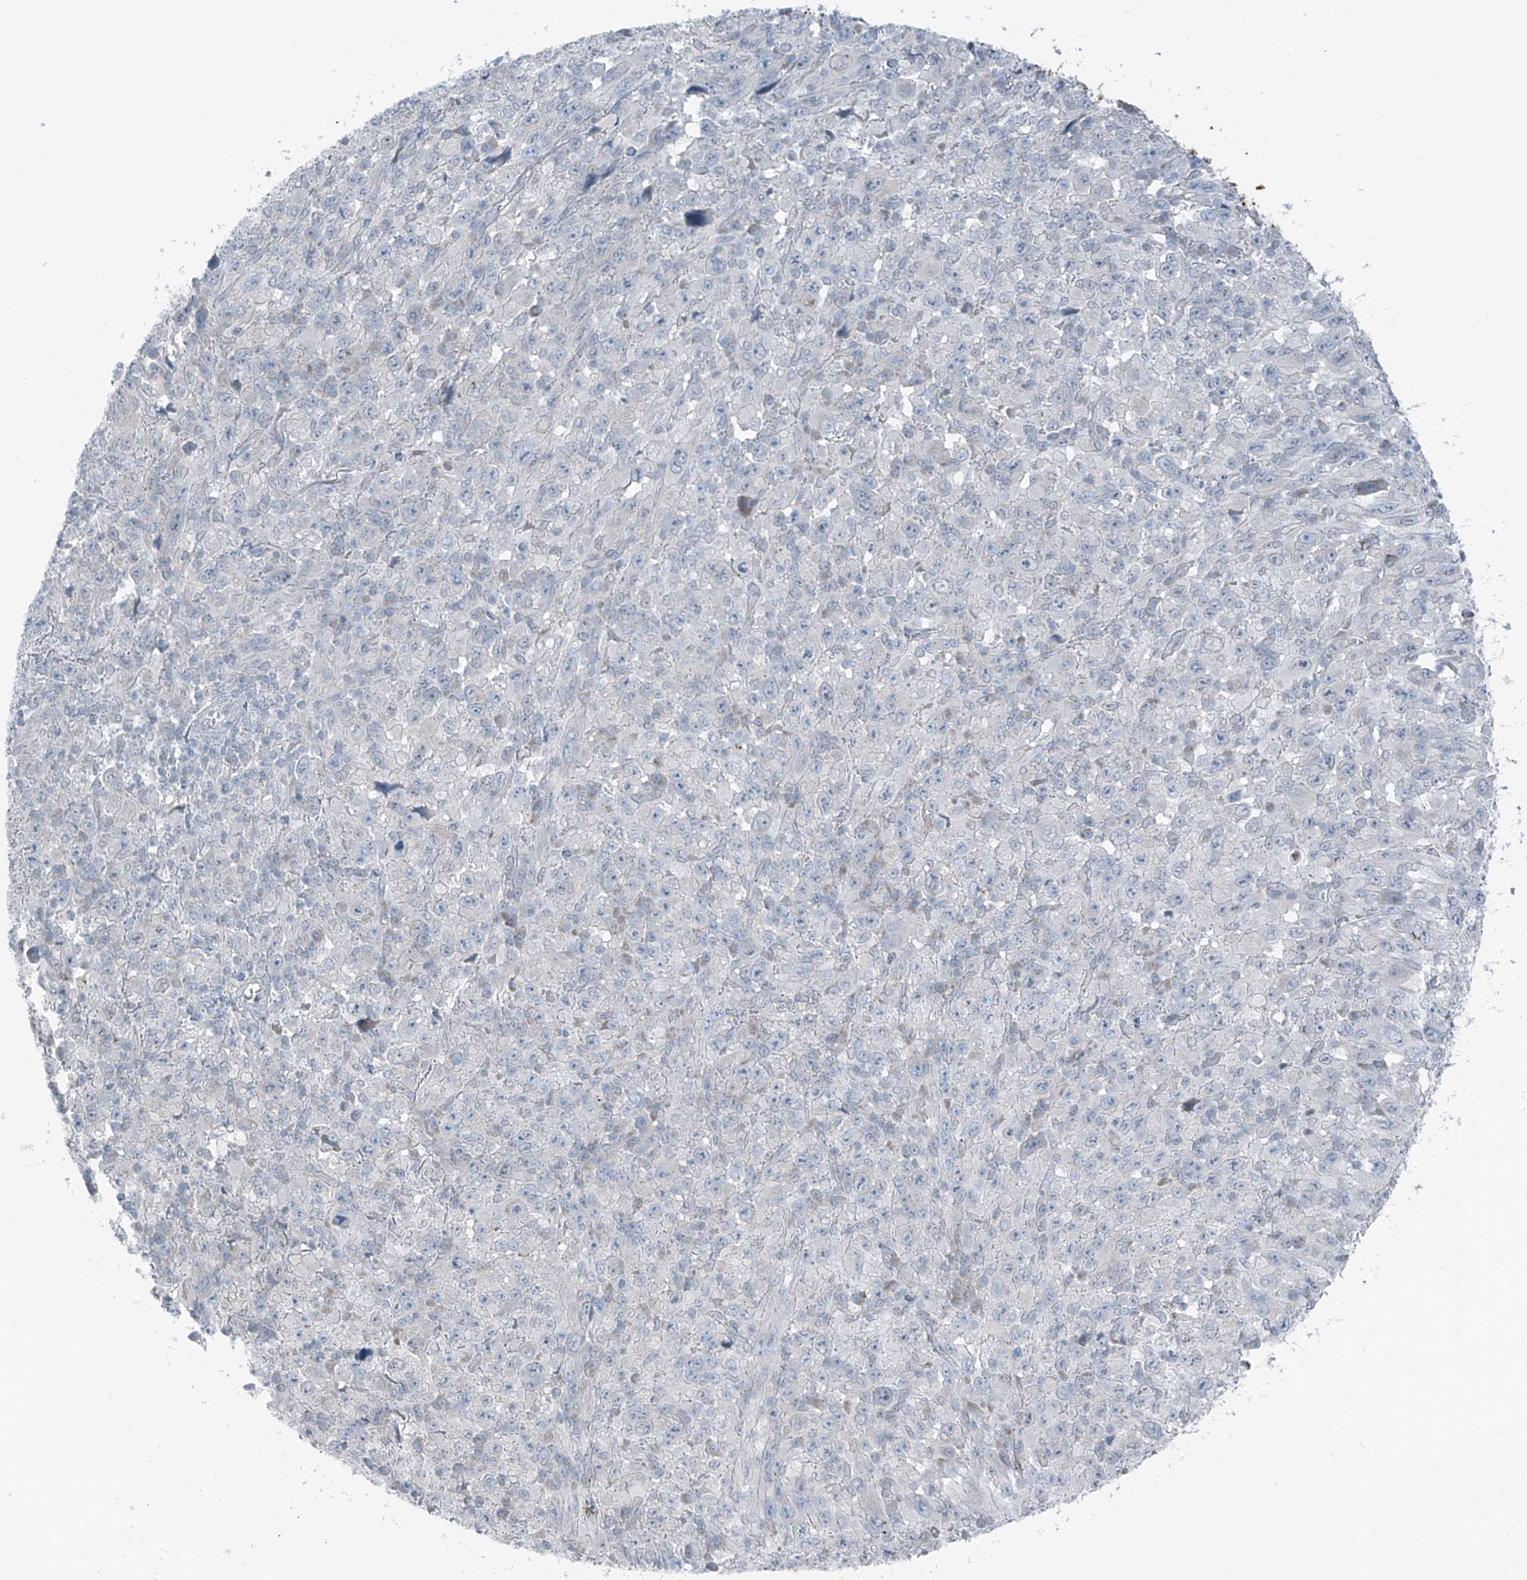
{"staining": {"intensity": "negative", "quantity": "none", "location": "none"}, "tissue": "melanoma", "cell_type": "Tumor cells", "image_type": "cancer", "snomed": [{"axis": "morphology", "description": "Malignant melanoma, Metastatic site"}, {"axis": "topography", "description": "Skin"}], "caption": "Protein analysis of melanoma exhibits no significant staining in tumor cells.", "gene": "DYRK1B", "patient": {"sex": "female", "age": 56}}